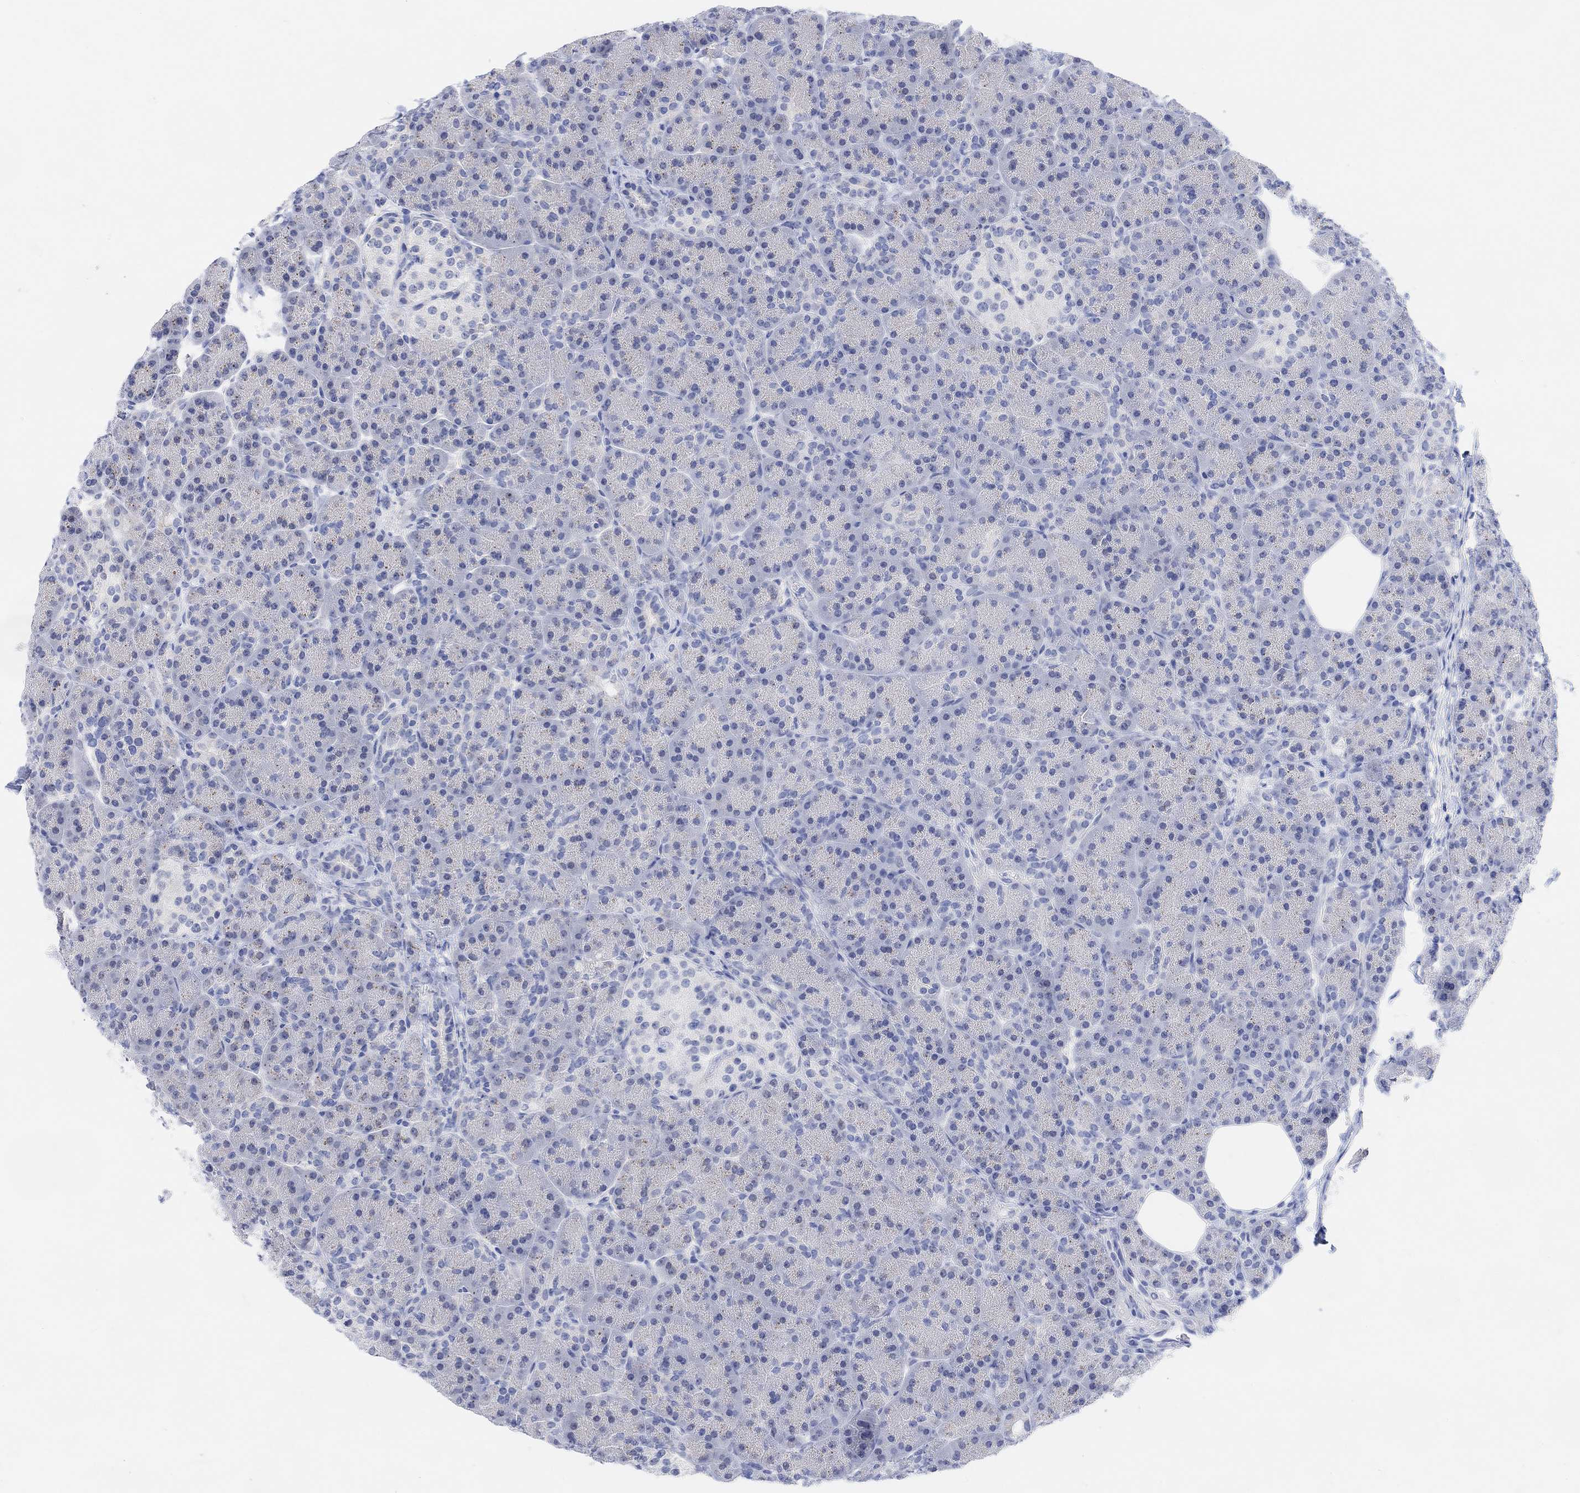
{"staining": {"intensity": "negative", "quantity": "none", "location": "none"}, "tissue": "pancreas", "cell_type": "Exocrine glandular cells", "image_type": "normal", "snomed": [{"axis": "morphology", "description": "Normal tissue, NOS"}, {"axis": "topography", "description": "Pancreas"}], "caption": "Immunohistochemical staining of normal human pancreas demonstrates no significant staining in exocrine glandular cells.", "gene": "ENO4", "patient": {"sex": "female", "age": 63}}